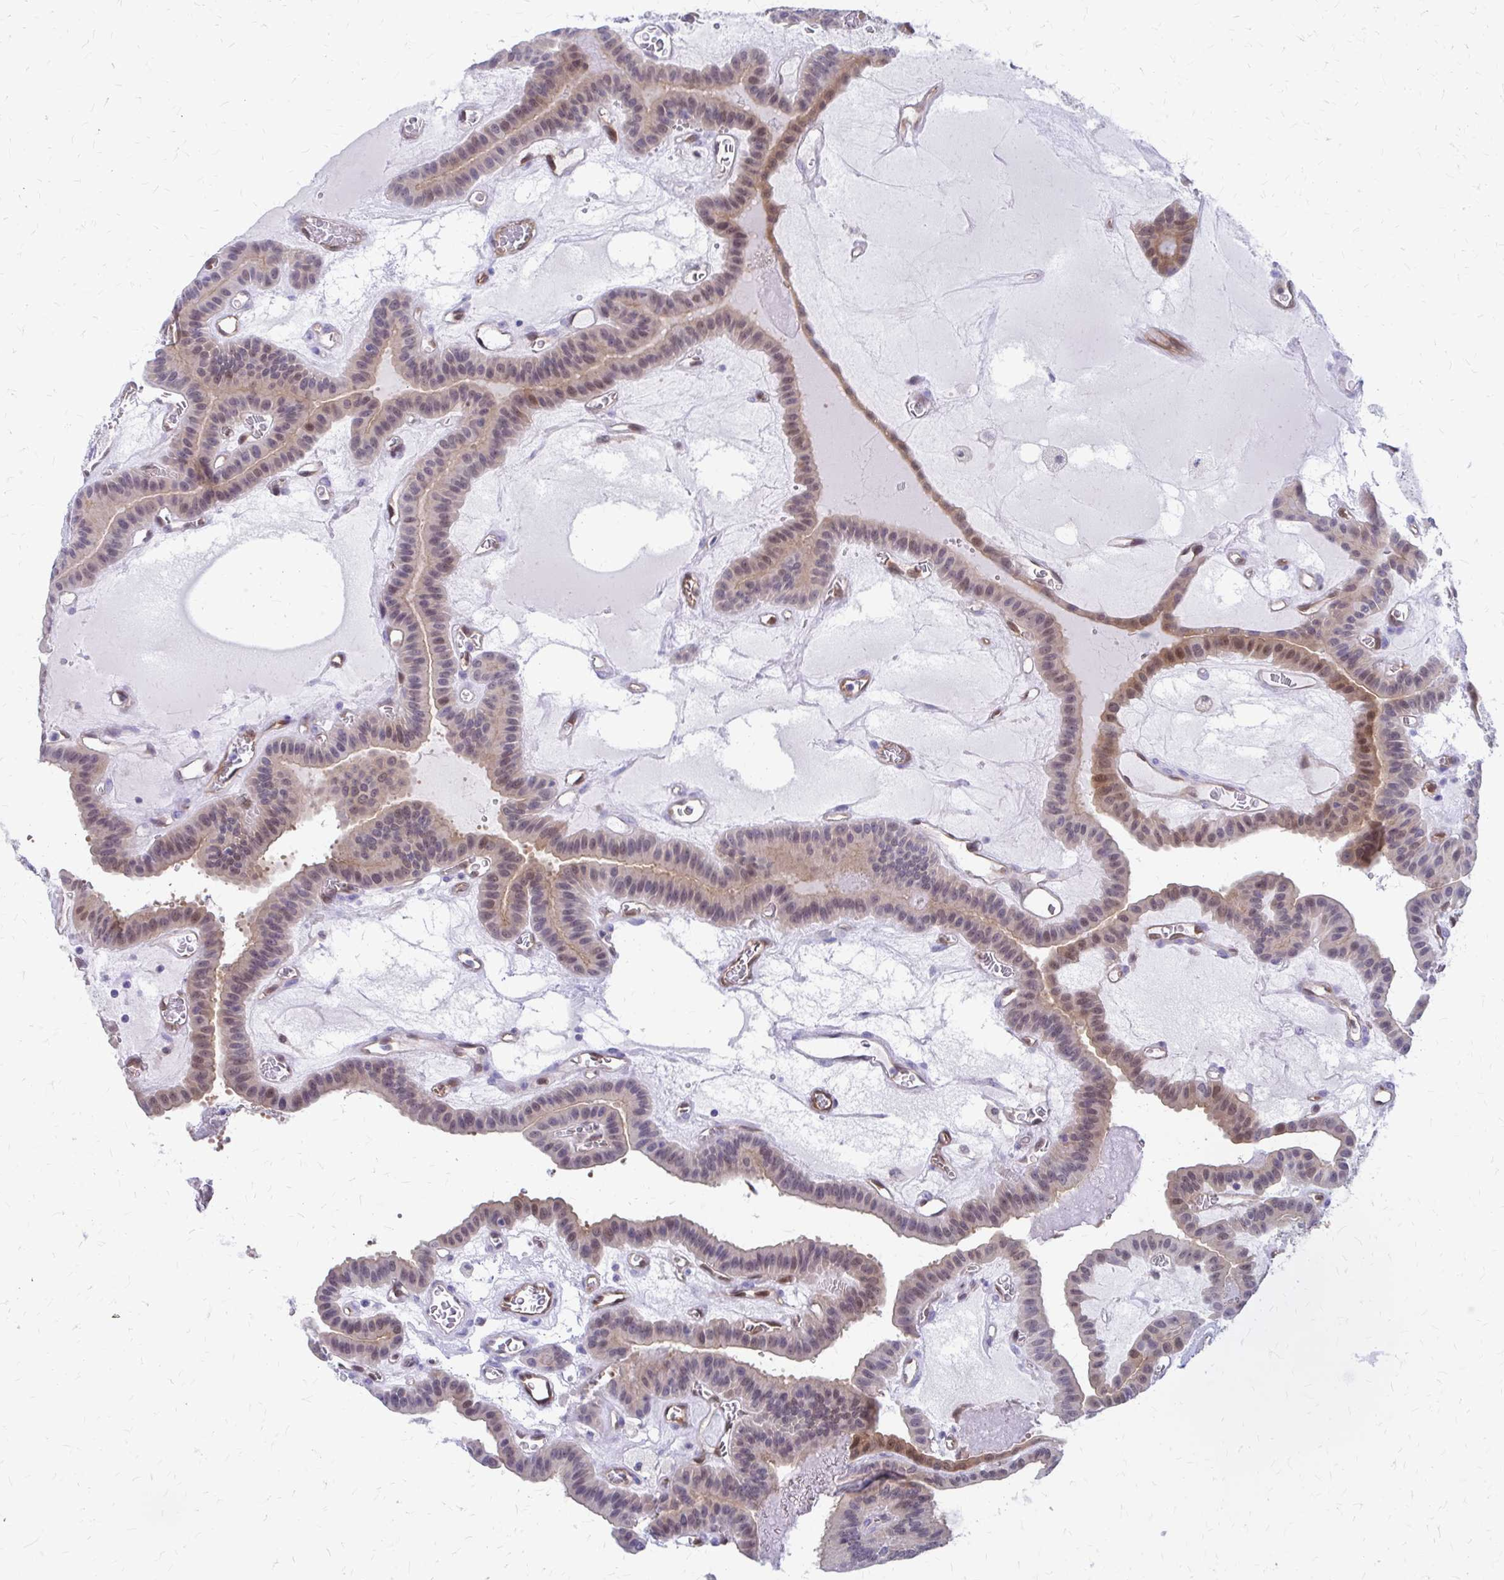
{"staining": {"intensity": "moderate", "quantity": "25%-75%", "location": "cytoplasmic/membranous,nuclear"}, "tissue": "thyroid cancer", "cell_type": "Tumor cells", "image_type": "cancer", "snomed": [{"axis": "morphology", "description": "Papillary adenocarcinoma, NOS"}, {"axis": "topography", "description": "Thyroid gland"}], "caption": "A high-resolution micrograph shows immunohistochemistry (IHC) staining of papillary adenocarcinoma (thyroid), which shows moderate cytoplasmic/membranous and nuclear expression in about 25%-75% of tumor cells. The protein of interest is shown in brown color, while the nuclei are stained blue.", "gene": "CLIC2", "patient": {"sex": "male", "age": 87}}